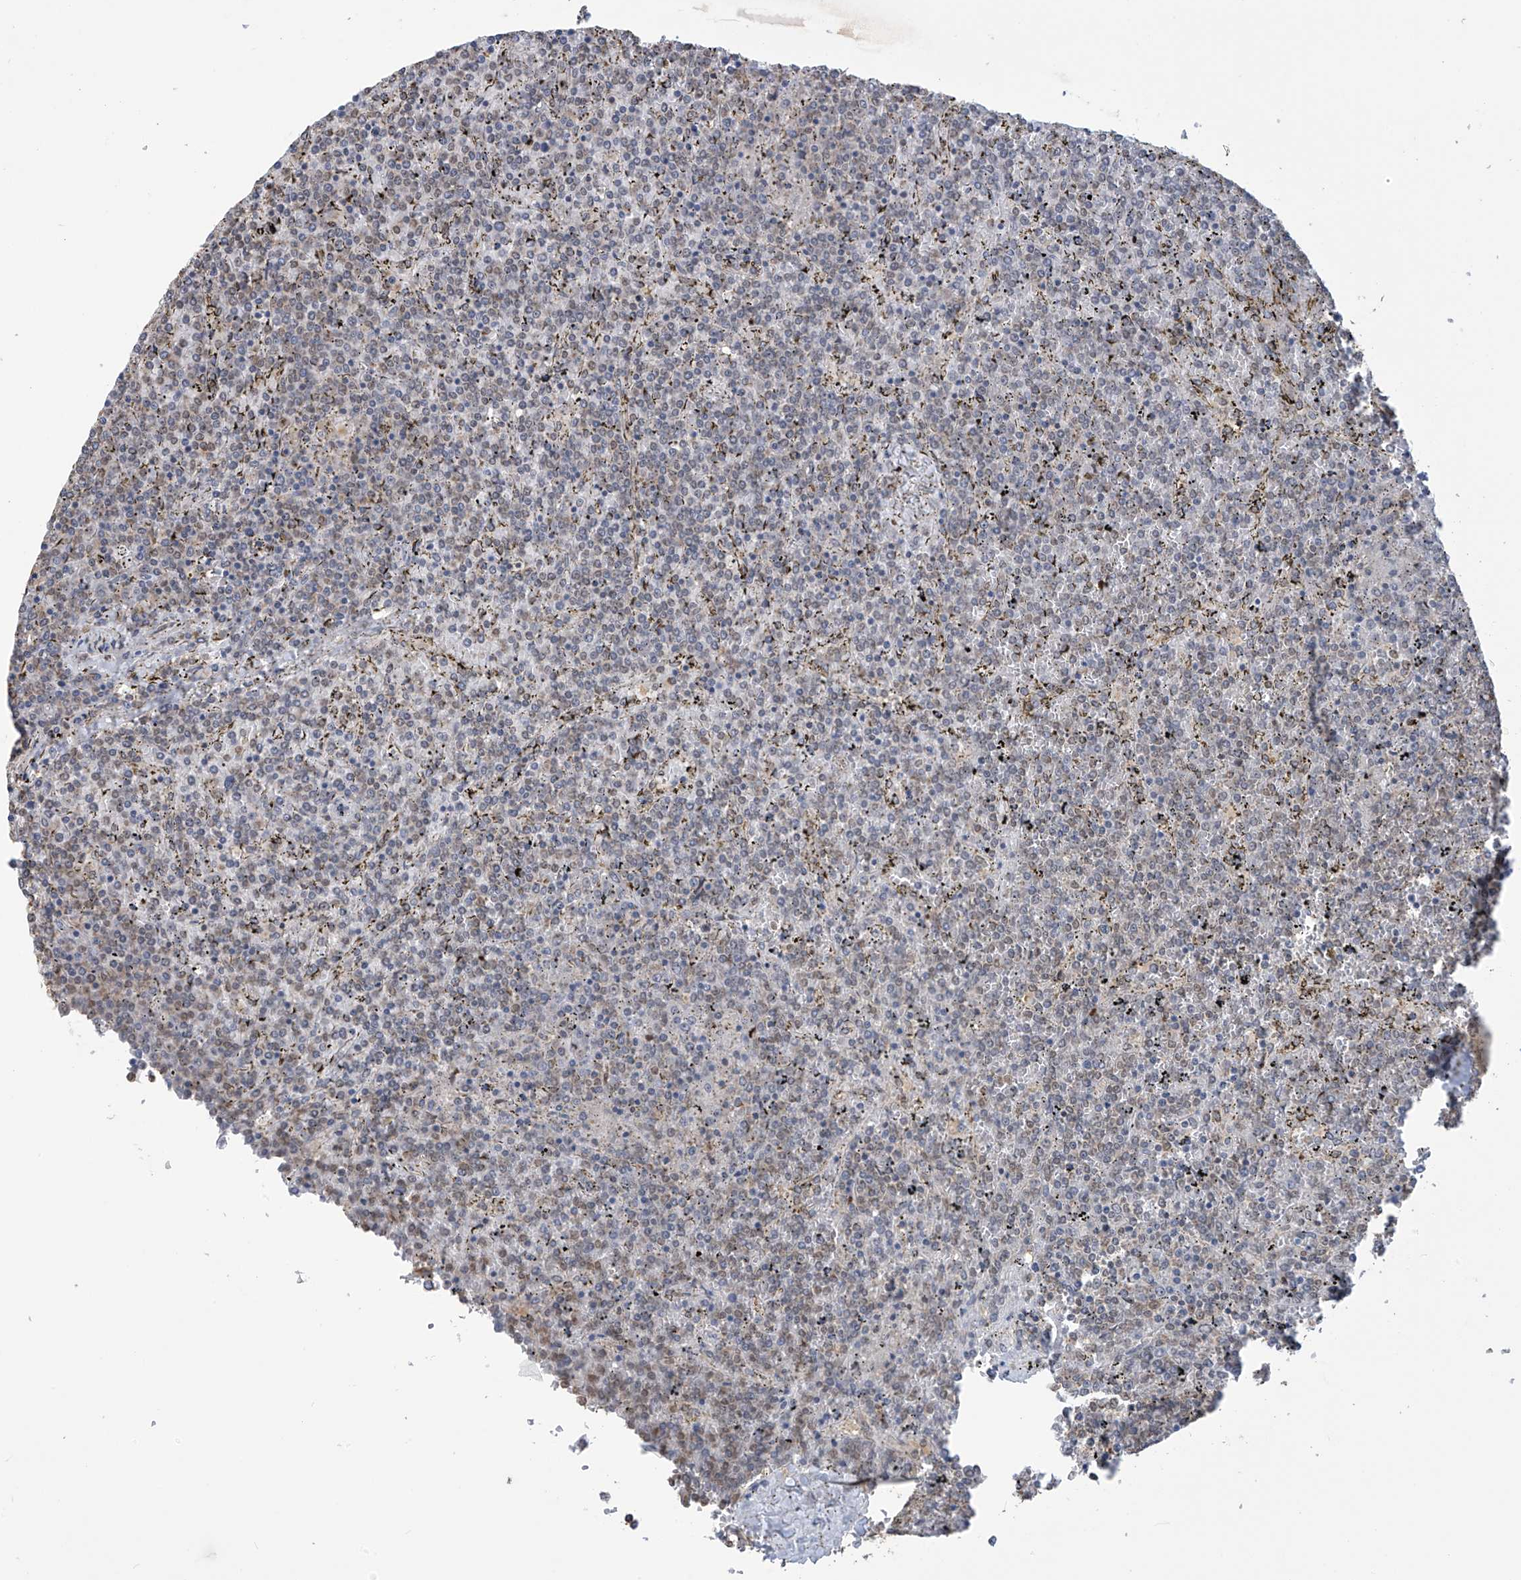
{"staining": {"intensity": "weak", "quantity": "<25%", "location": "nuclear"}, "tissue": "lymphoma", "cell_type": "Tumor cells", "image_type": "cancer", "snomed": [{"axis": "morphology", "description": "Malignant lymphoma, non-Hodgkin's type, Low grade"}, {"axis": "topography", "description": "Spleen"}], "caption": "This micrograph is of lymphoma stained with IHC to label a protein in brown with the nuclei are counter-stained blue. There is no expression in tumor cells.", "gene": "KIAA1522", "patient": {"sex": "female", "age": 19}}